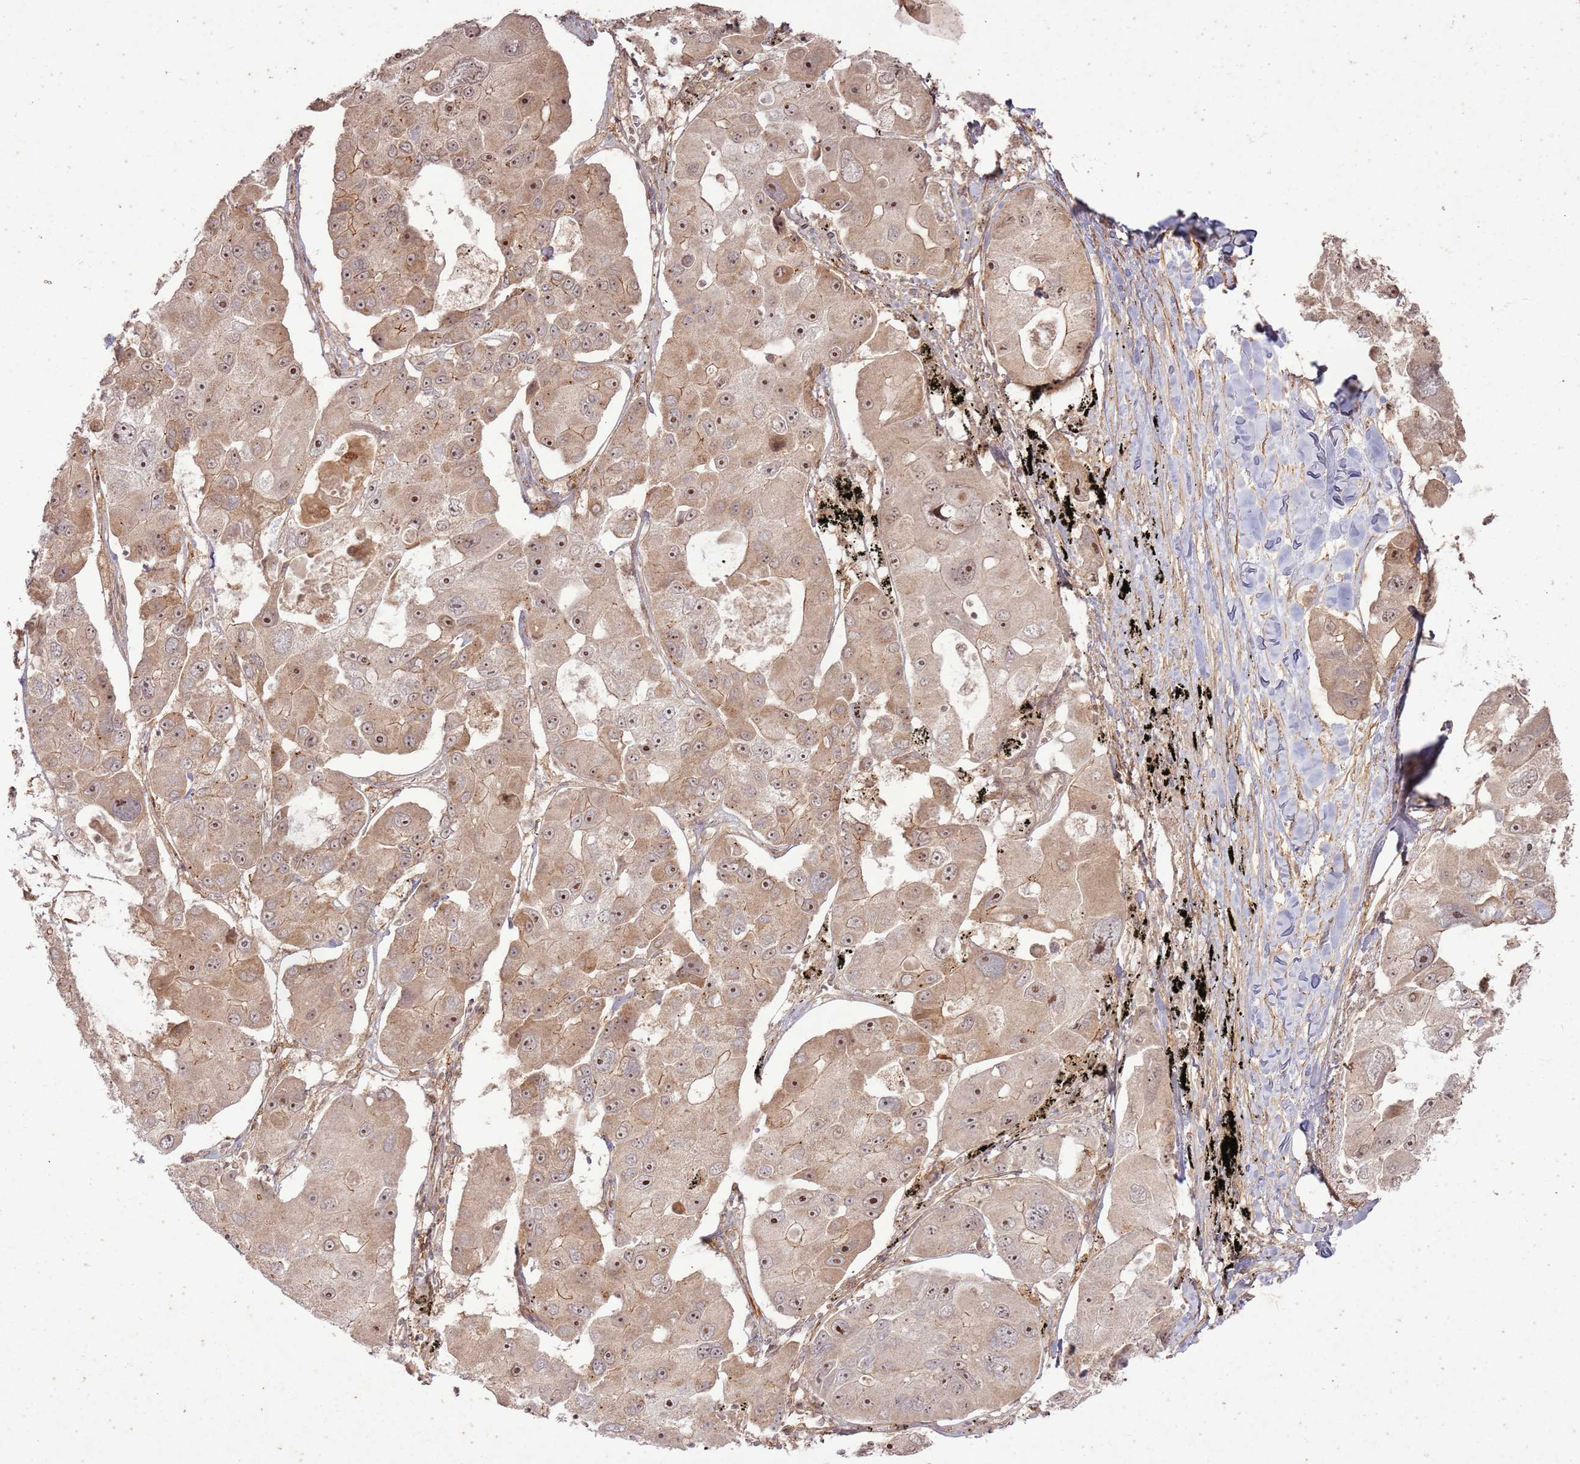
{"staining": {"intensity": "moderate", "quantity": ">75%", "location": "cytoplasmic/membranous,nuclear"}, "tissue": "lung cancer", "cell_type": "Tumor cells", "image_type": "cancer", "snomed": [{"axis": "morphology", "description": "Adenocarcinoma, NOS"}, {"axis": "topography", "description": "Lung"}], "caption": "Lung adenocarcinoma stained with immunohistochemistry (IHC) reveals moderate cytoplasmic/membranous and nuclear positivity in approximately >75% of tumor cells.", "gene": "ZNF623", "patient": {"sex": "female", "age": 54}}